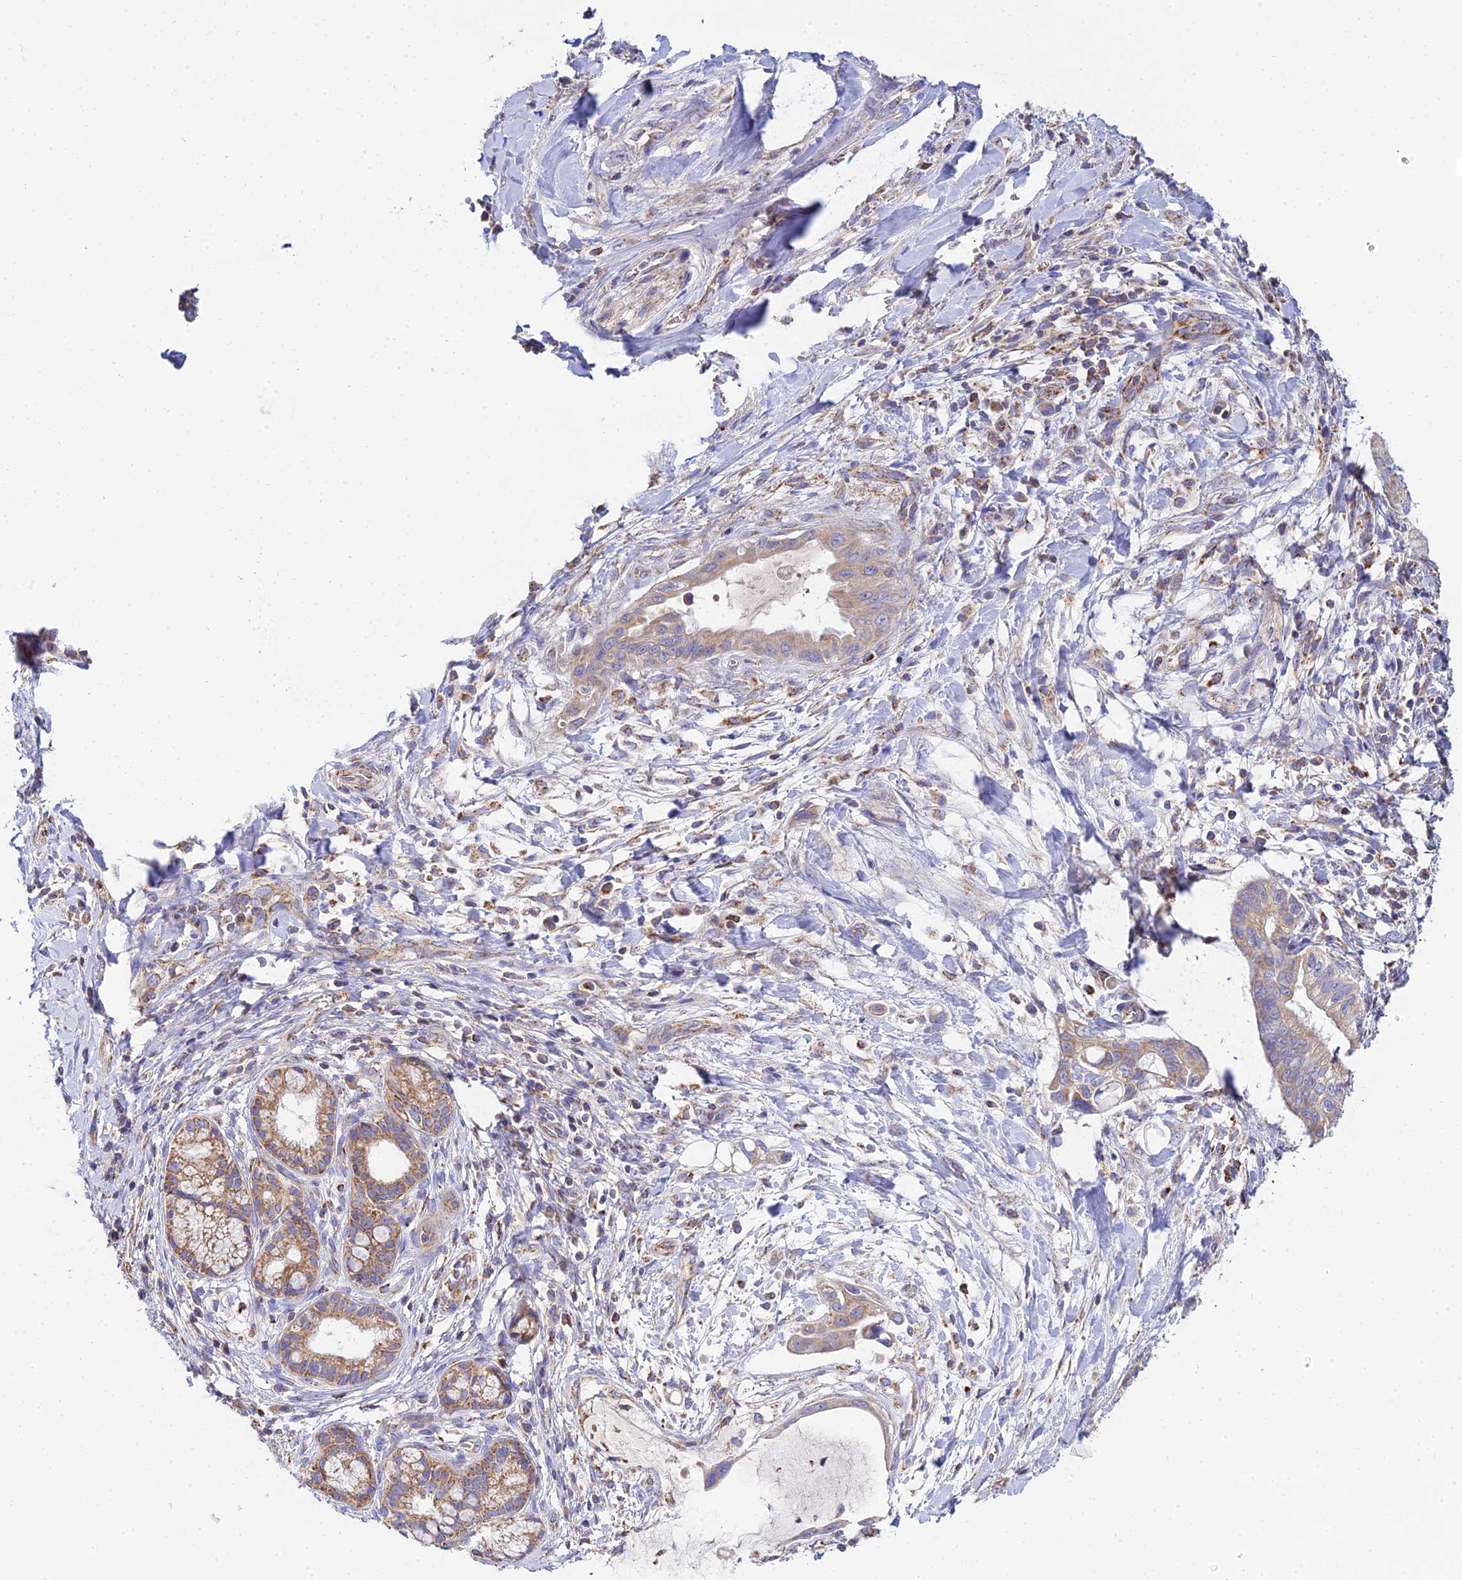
{"staining": {"intensity": "moderate", "quantity": "25%-75%", "location": "cytoplasmic/membranous"}, "tissue": "pancreatic cancer", "cell_type": "Tumor cells", "image_type": "cancer", "snomed": [{"axis": "morphology", "description": "Adenocarcinoma, NOS"}, {"axis": "topography", "description": "Pancreas"}], "caption": "Immunohistochemistry (DAB (3,3'-diaminobenzidine)) staining of pancreatic cancer (adenocarcinoma) exhibits moderate cytoplasmic/membranous protein expression in about 25%-75% of tumor cells.", "gene": "NIPSNAP3A", "patient": {"sex": "male", "age": 48}}